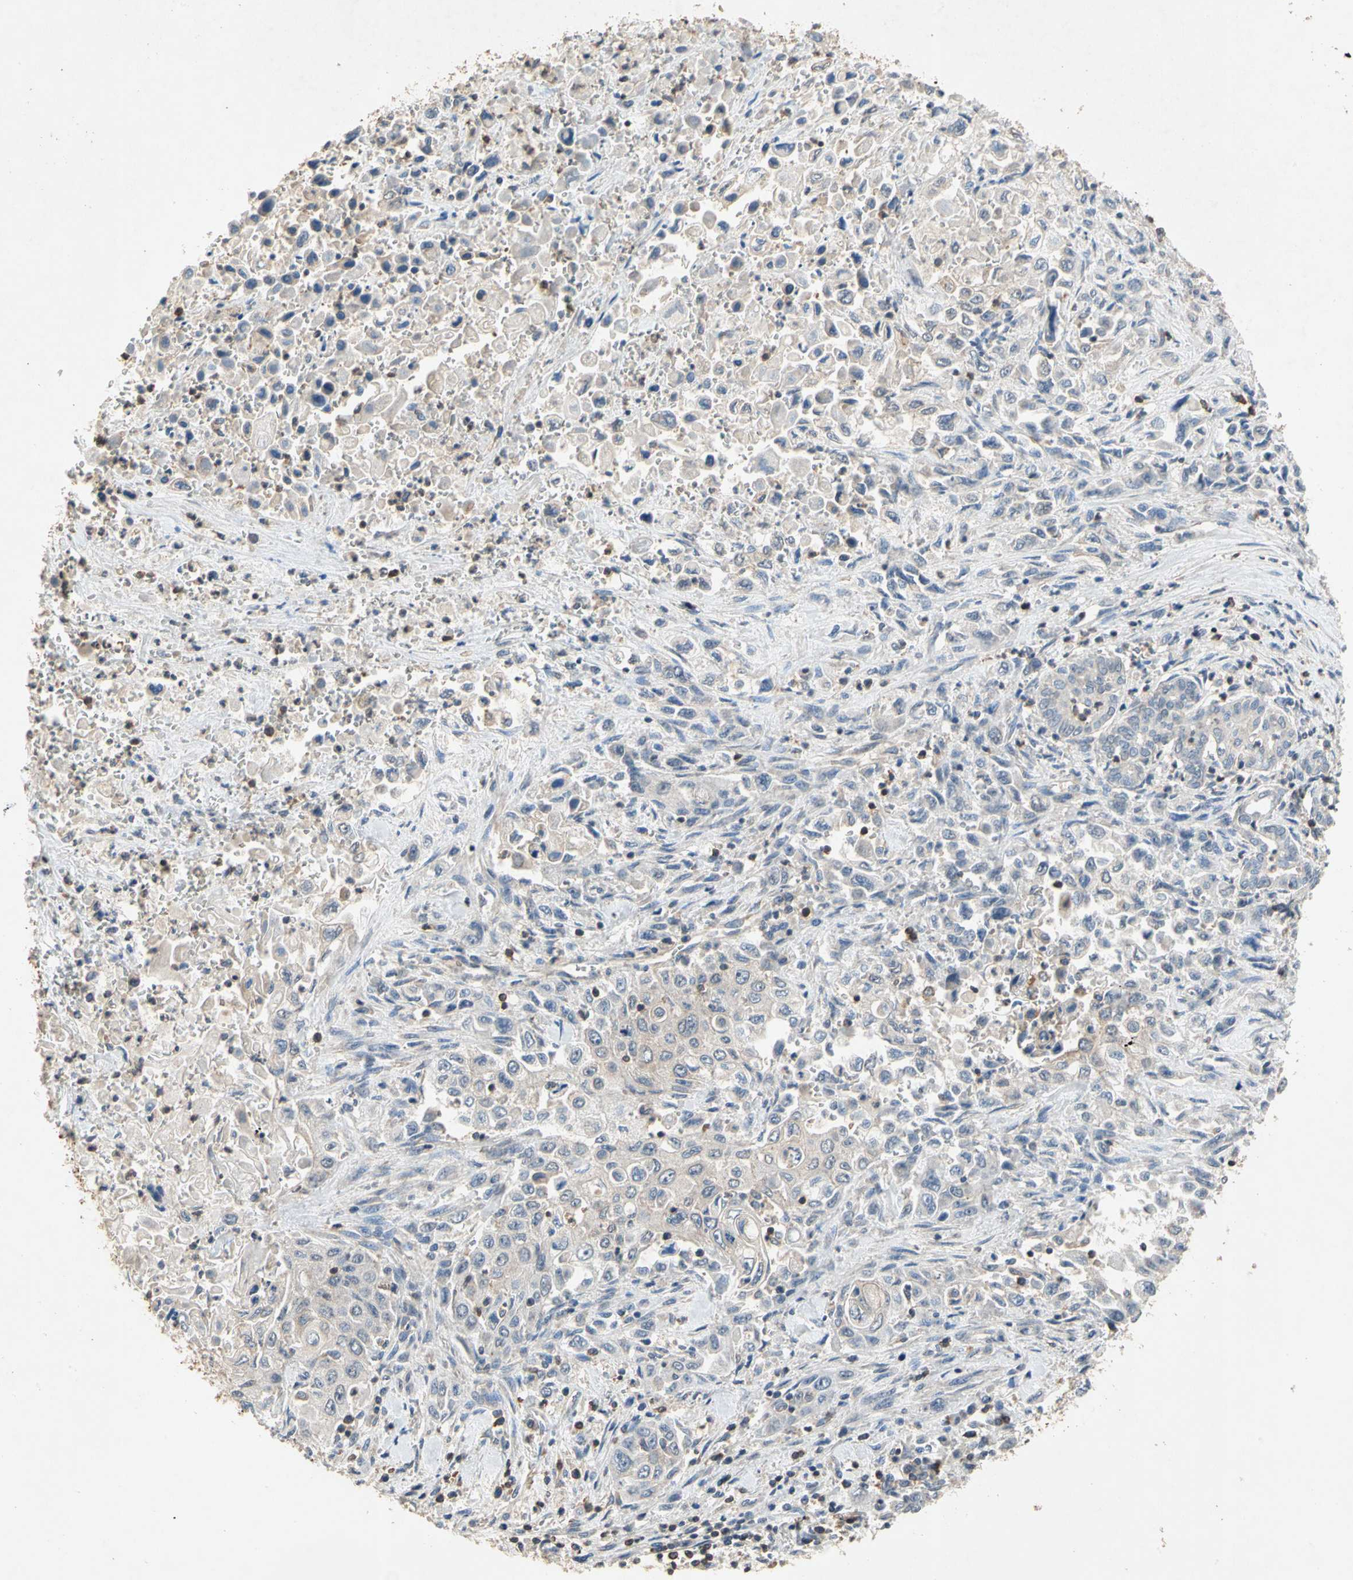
{"staining": {"intensity": "negative", "quantity": "none", "location": "none"}, "tissue": "pancreatic cancer", "cell_type": "Tumor cells", "image_type": "cancer", "snomed": [{"axis": "morphology", "description": "Adenocarcinoma, NOS"}, {"axis": "topography", "description": "Pancreas"}], "caption": "The histopathology image reveals no staining of tumor cells in pancreatic cancer (adenocarcinoma).", "gene": "MAP3K10", "patient": {"sex": "male", "age": 70}}